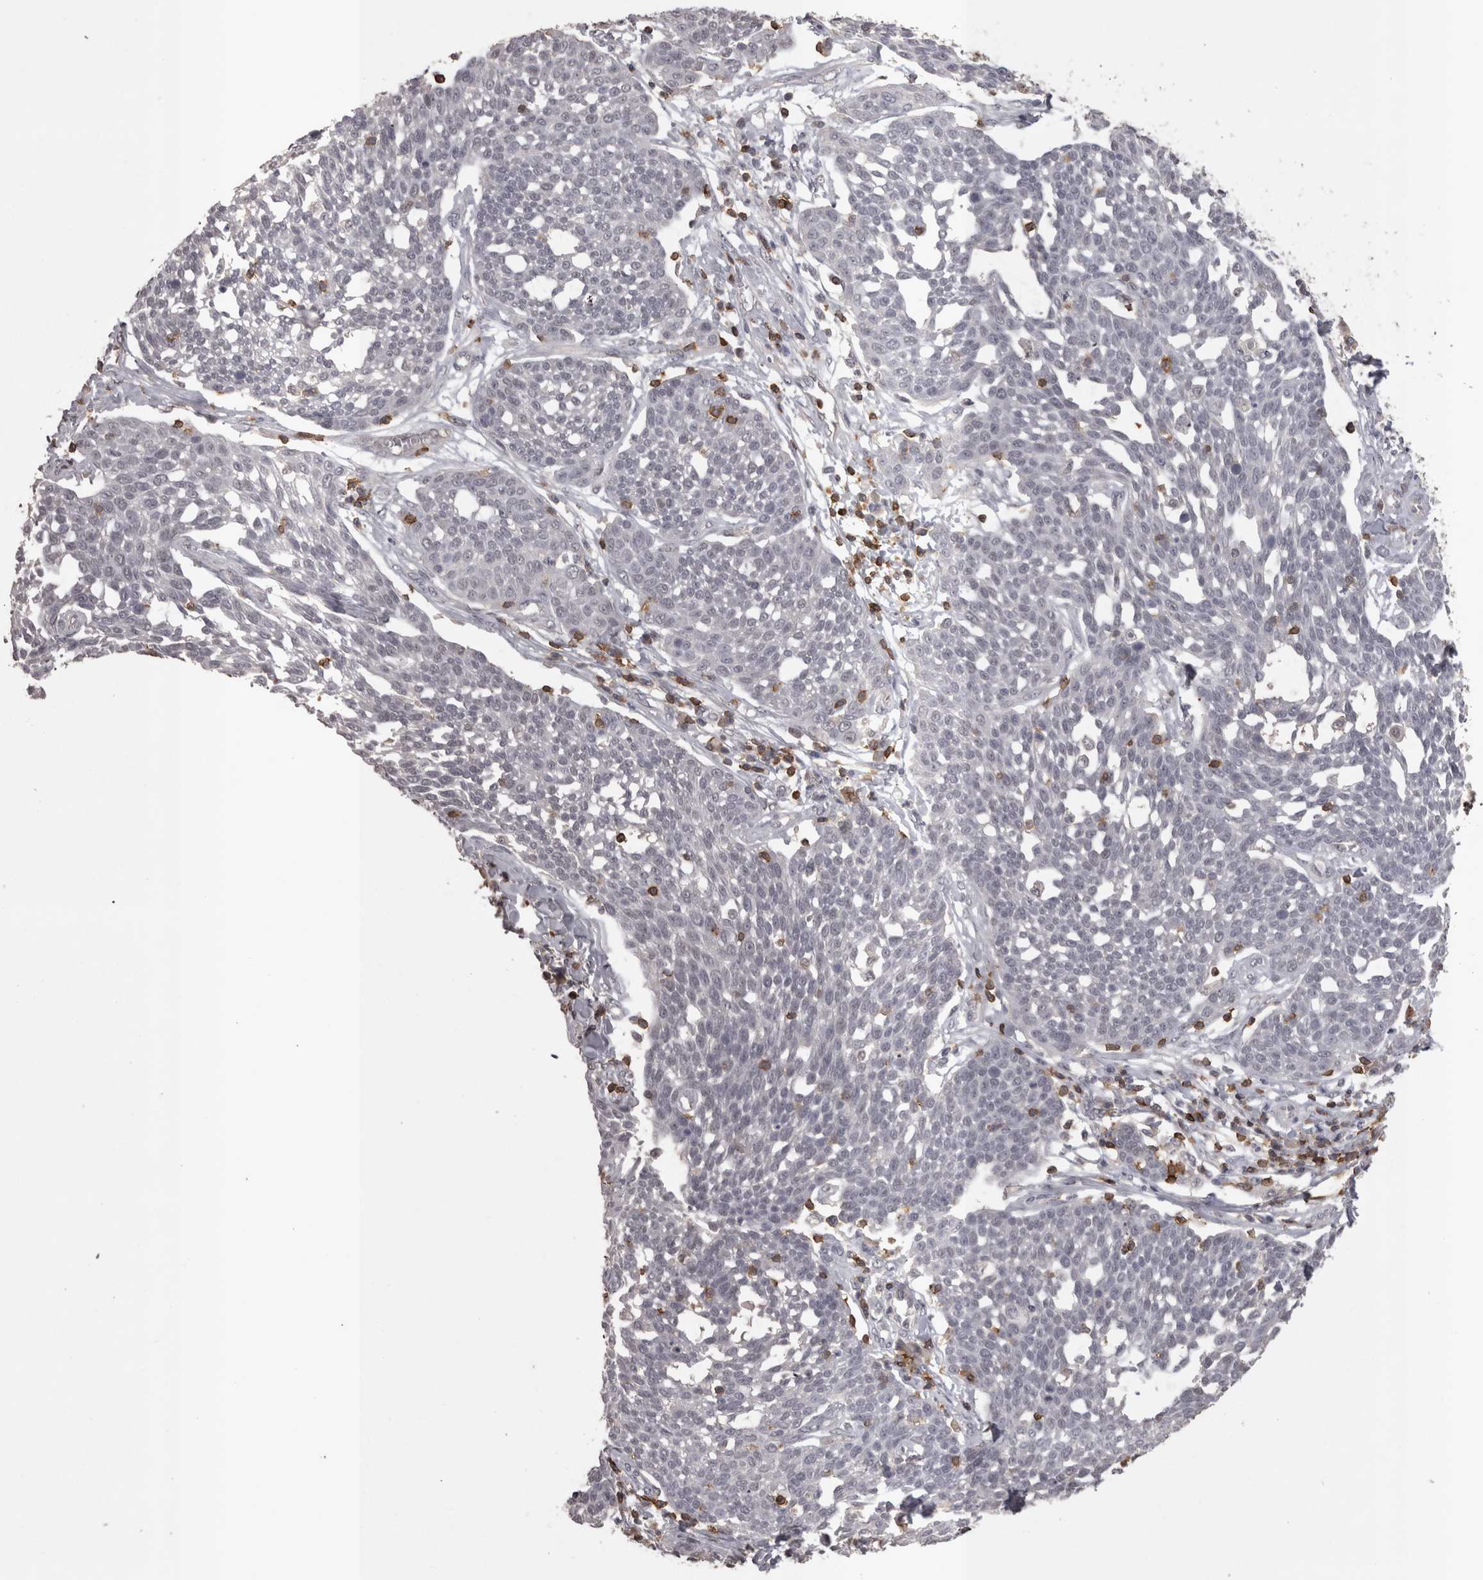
{"staining": {"intensity": "negative", "quantity": "none", "location": "none"}, "tissue": "cervical cancer", "cell_type": "Tumor cells", "image_type": "cancer", "snomed": [{"axis": "morphology", "description": "Squamous cell carcinoma, NOS"}, {"axis": "topography", "description": "Cervix"}], "caption": "Human cervical cancer stained for a protein using immunohistochemistry (IHC) demonstrates no expression in tumor cells.", "gene": "SKAP1", "patient": {"sex": "female", "age": 34}}